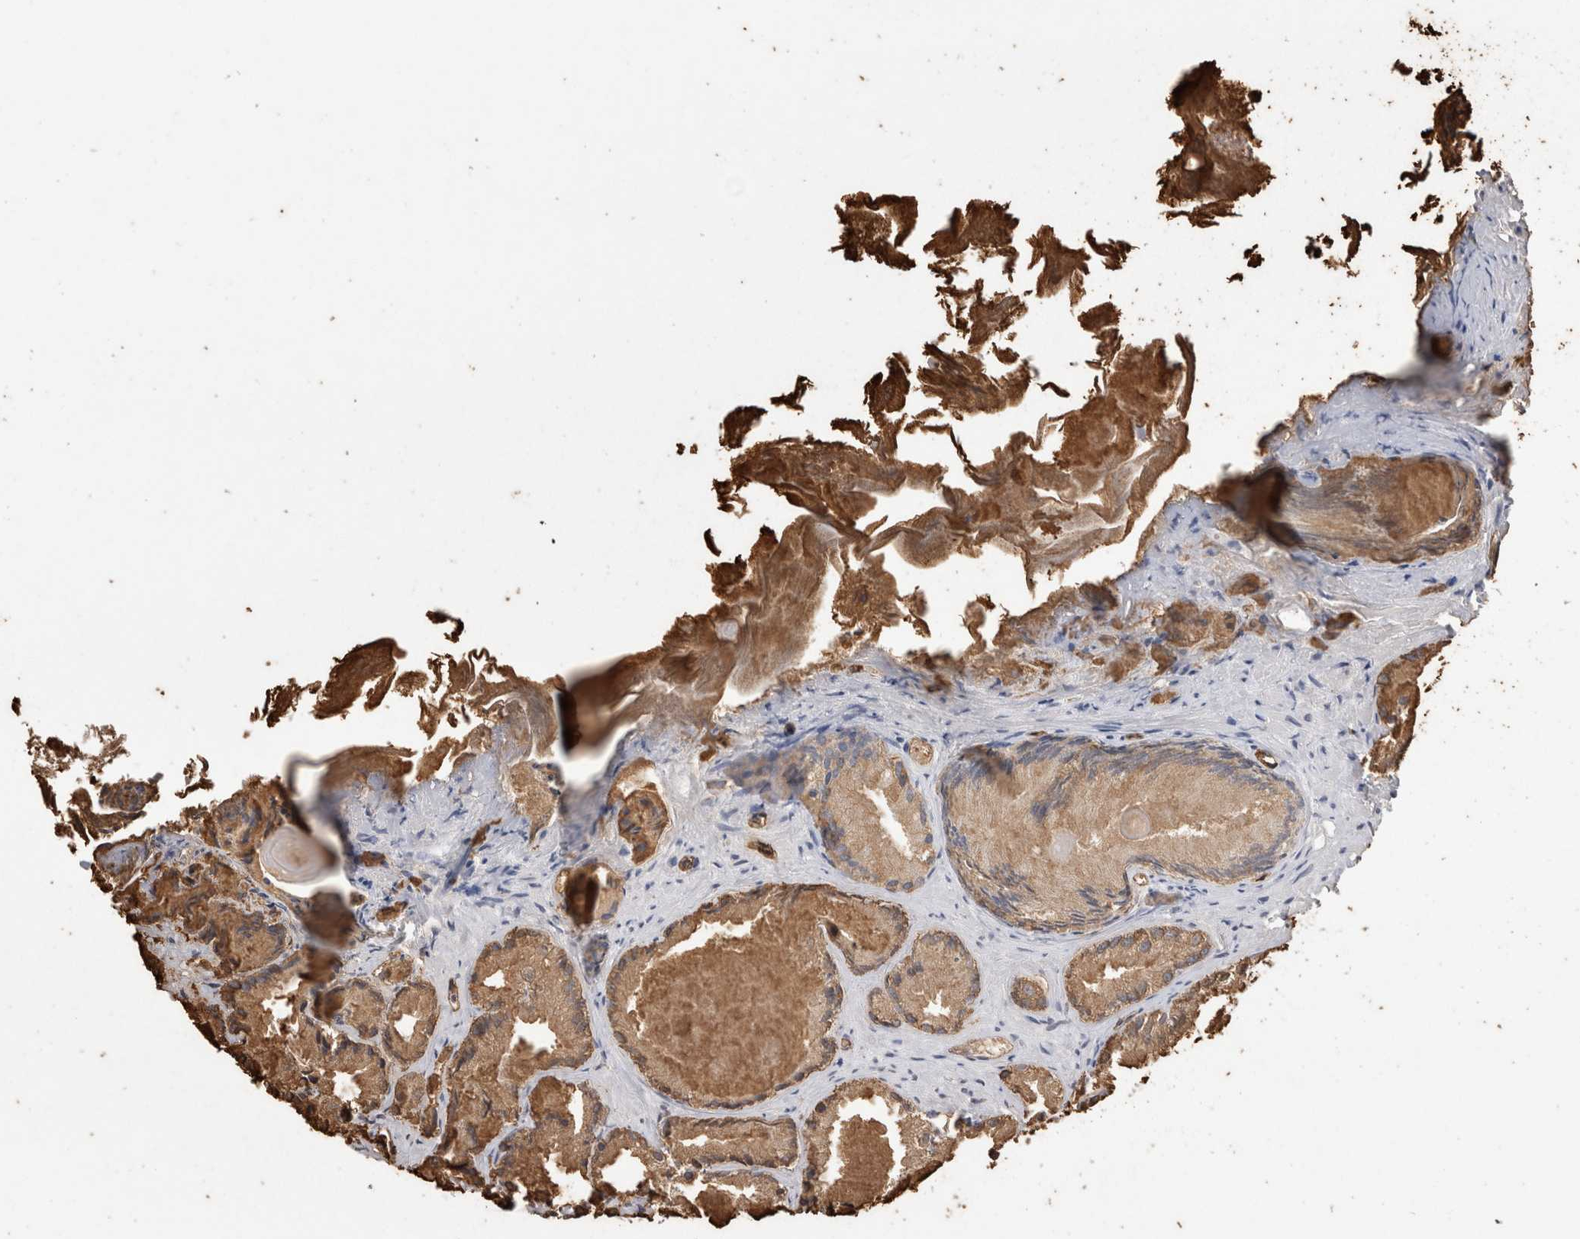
{"staining": {"intensity": "moderate", "quantity": ">75%", "location": "cytoplasmic/membranous"}, "tissue": "prostate cancer", "cell_type": "Tumor cells", "image_type": "cancer", "snomed": [{"axis": "morphology", "description": "Adenocarcinoma, Low grade"}, {"axis": "topography", "description": "Prostate"}], "caption": "Low-grade adenocarcinoma (prostate) tissue shows moderate cytoplasmic/membranous staining in about >75% of tumor cells Using DAB (brown) and hematoxylin (blue) stains, captured at high magnification using brightfield microscopy.", "gene": "IL17RC", "patient": {"sex": "male", "age": 72}}